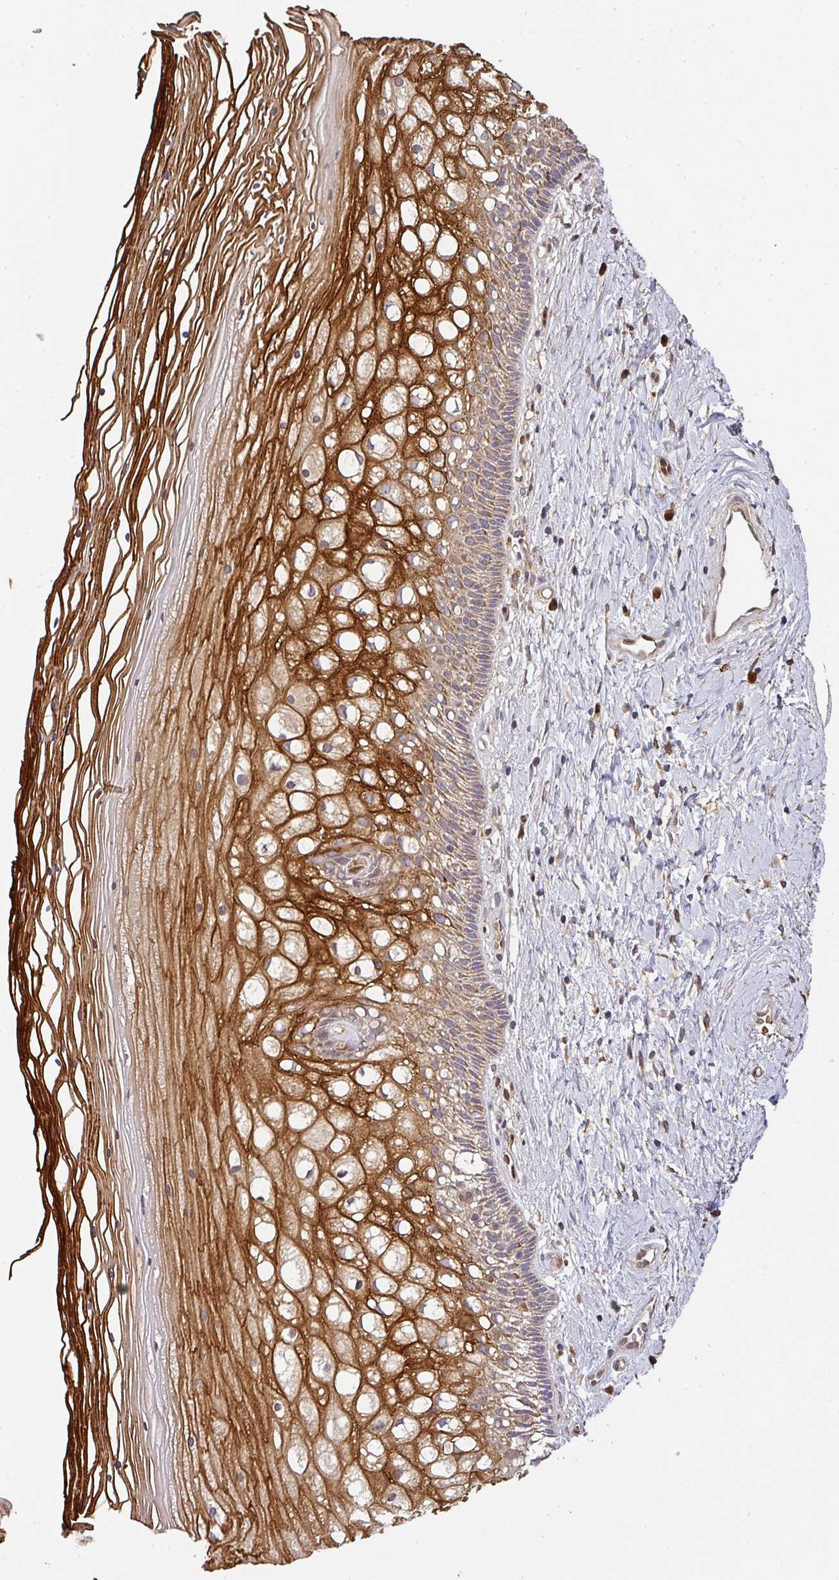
{"staining": {"intensity": "weak", "quantity": "25%-75%", "location": "cytoplasmic/membranous"}, "tissue": "cervix", "cell_type": "Glandular cells", "image_type": "normal", "snomed": [{"axis": "morphology", "description": "Normal tissue, NOS"}, {"axis": "topography", "description": "Cervix"}], "caption": "About 25%-75% of glandular cells in normal human cervix display weak cytoplasmic/membranous protein positivity as visualized by brown immunohistochemical staining.", "gene": "MALSU1", "patient": {"sex": "female", "age": 36}}